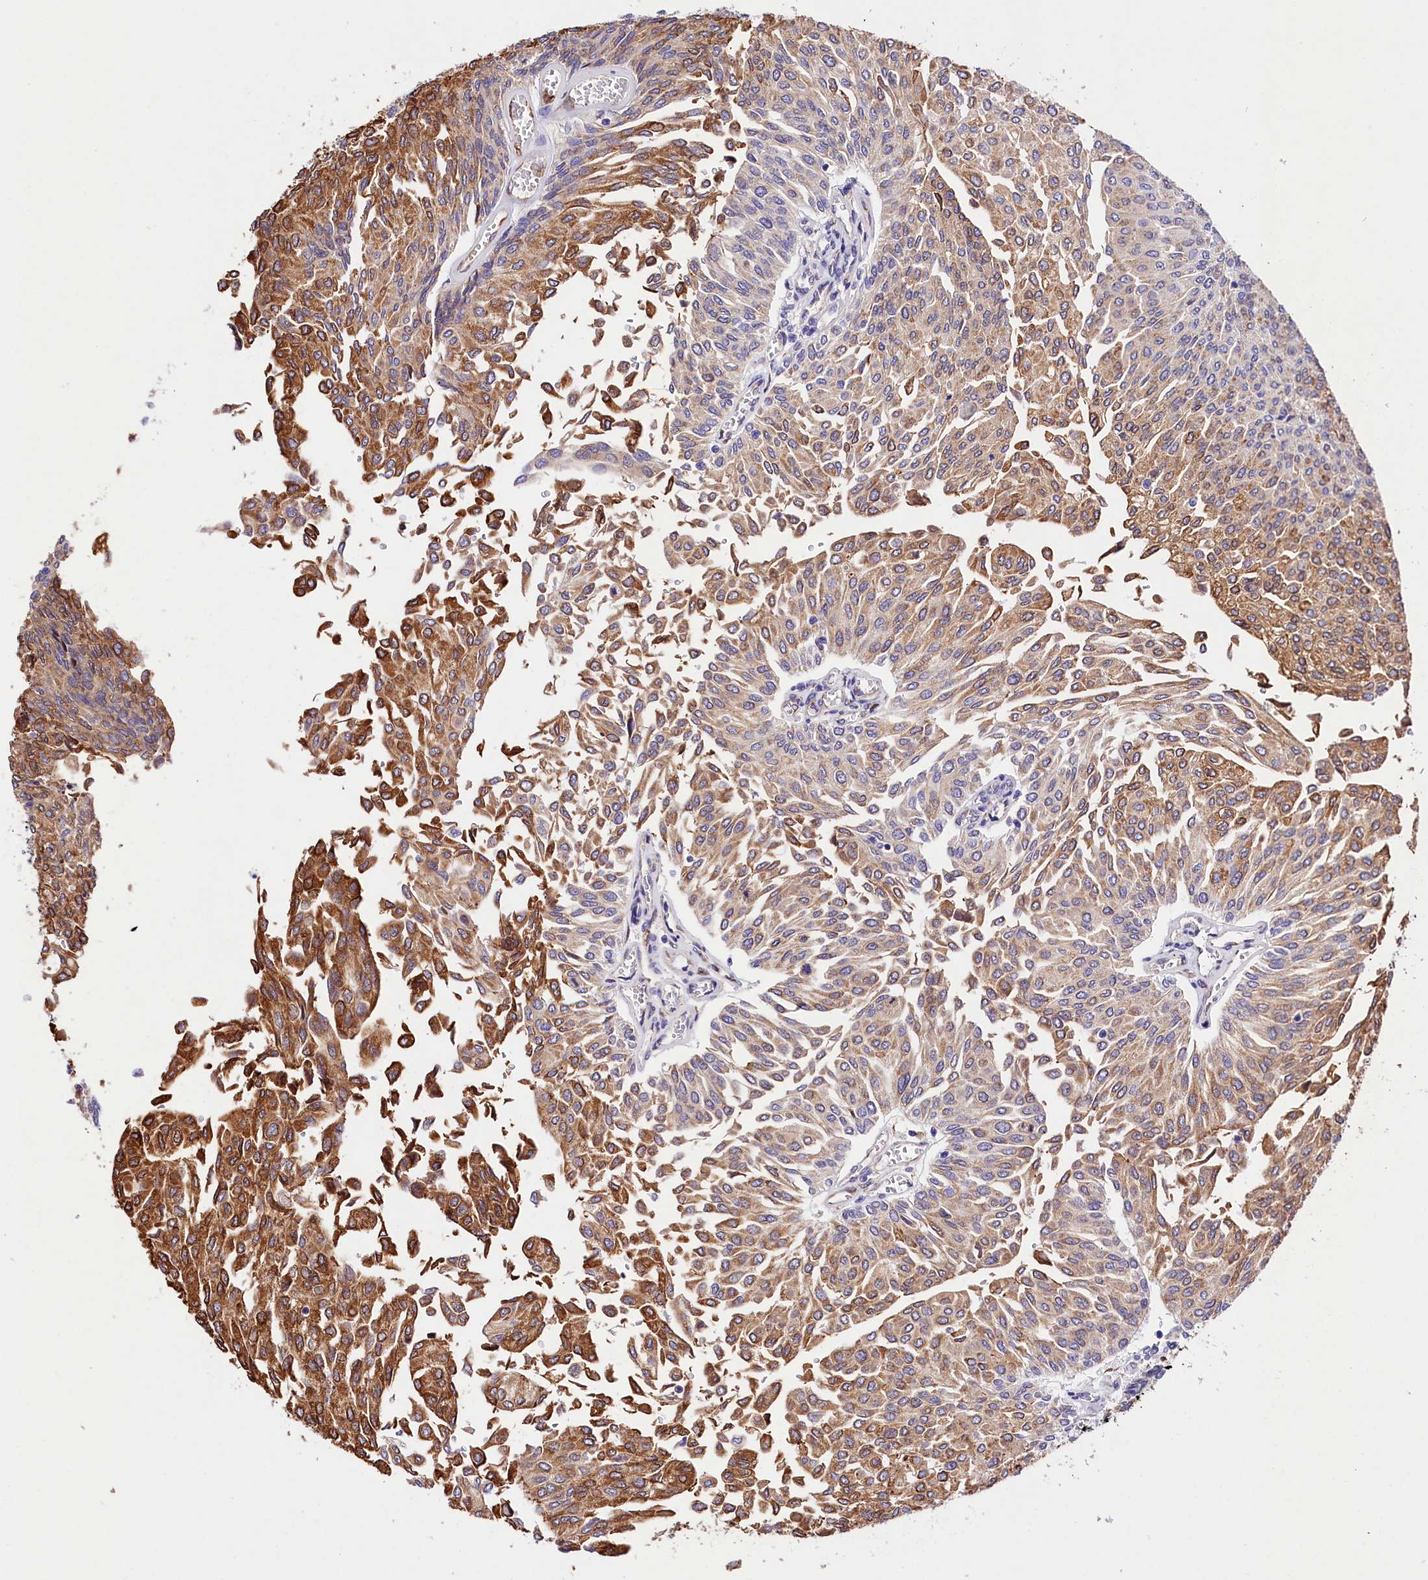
{"staining": {"intensity": "moderate", "quantity": ">75%", "location": "cytoplasmic/membranous"}, "tissue": "urothelial cancer", "cell_type": "Tumor cells", "image_type": "cancer", "snomed": [{"axis": "morphology", "description": "Urothelial carcinoma, High grade"}, {"axis": "topography", "description": "Urinary bladder"}], "caption": "Immunohistochemical staining of human urothelial cancer shows medium levels of moderate cytoplasmic/membranous protein expression in approximately >75% of tumor cells. (DAB (3,3'-diaminobenzidine) IHC with brightfield microscopy, high magnification).", "gene": "ITGA1", "patient": {"sex": "female", "age": 79}}